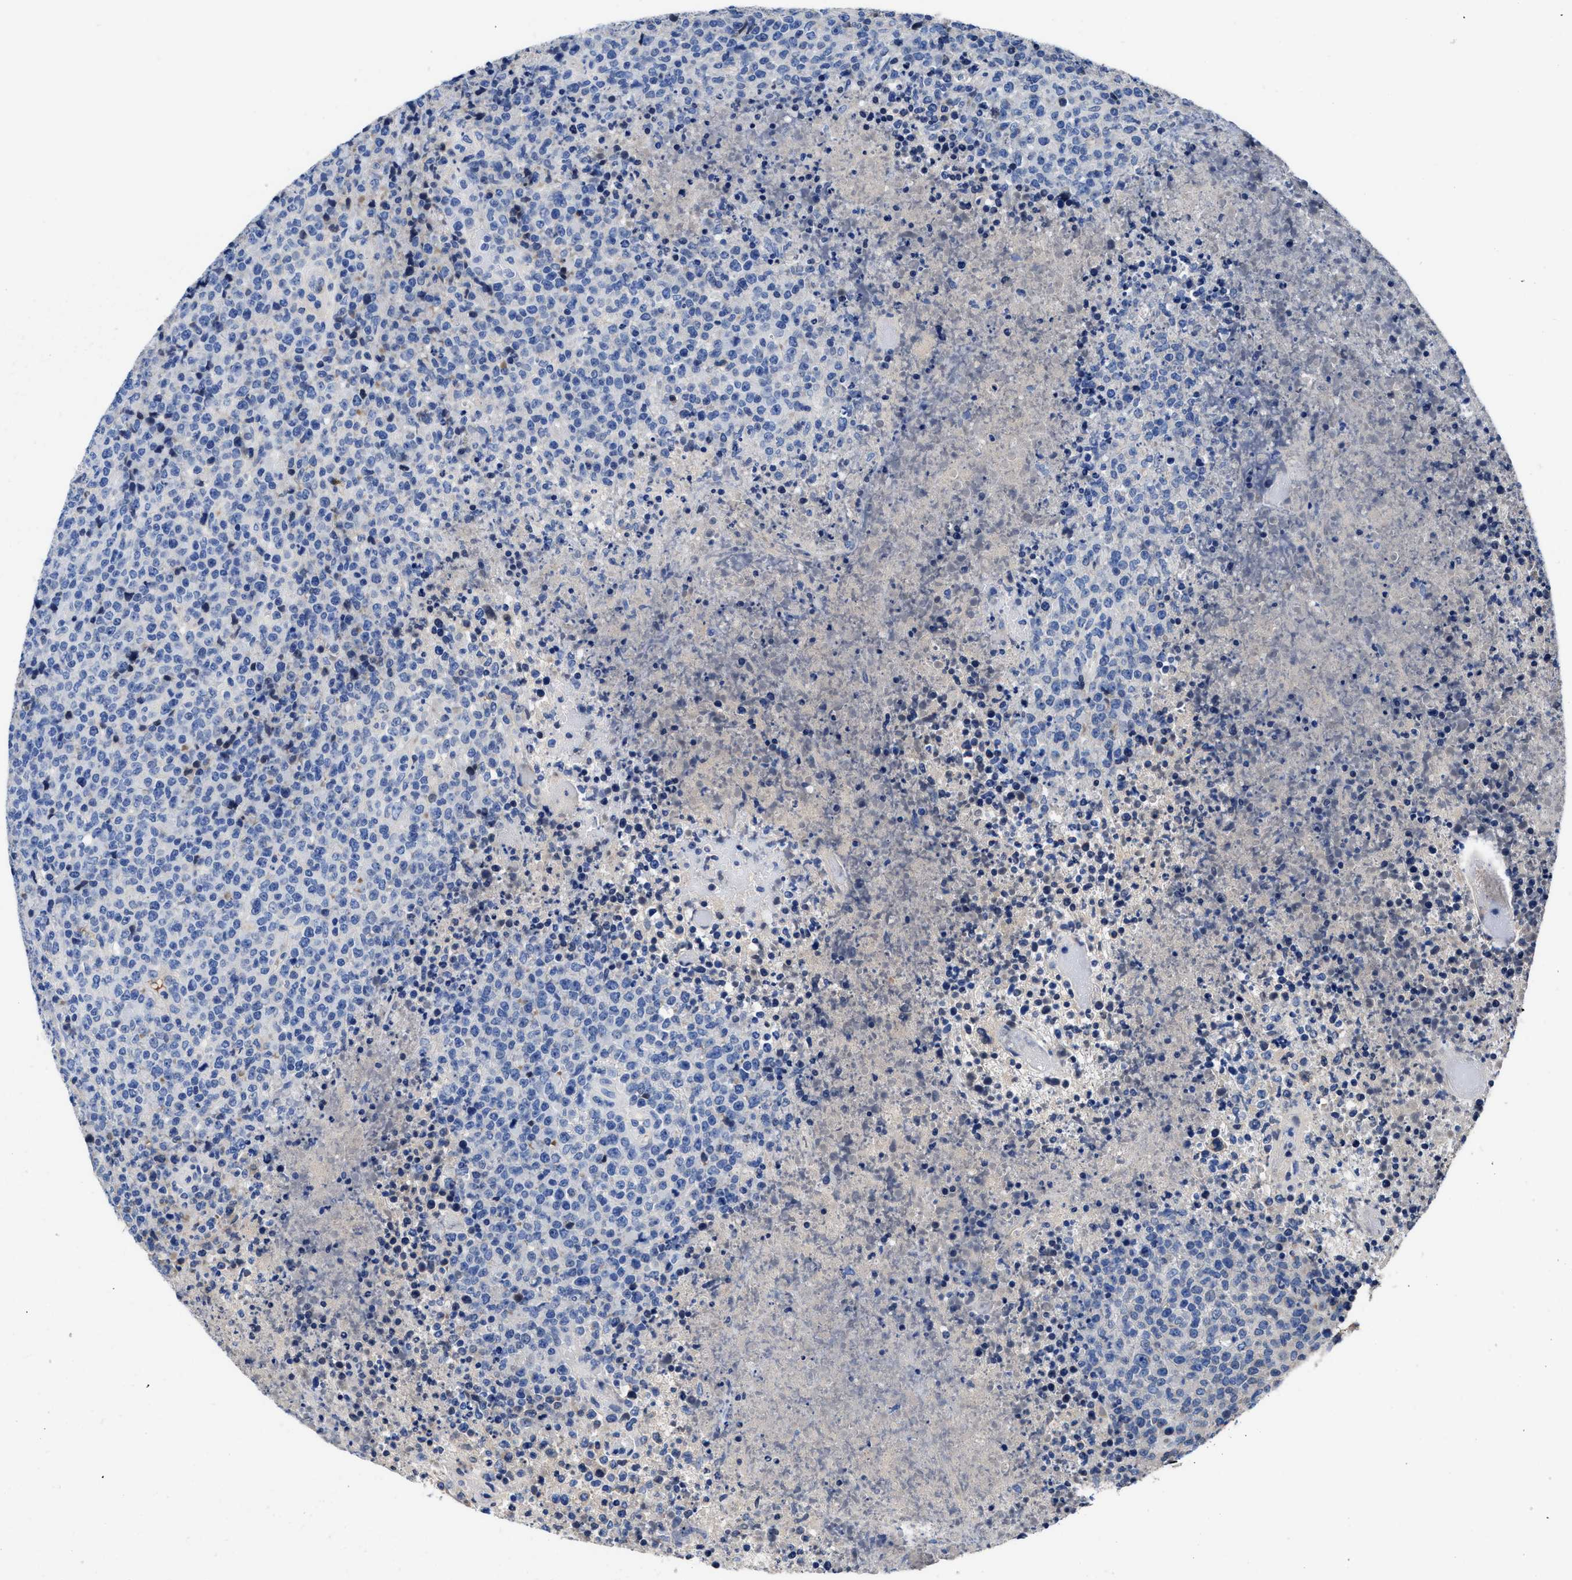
{"staining": {"intensity": "negative", "quantity": "none", "location": "none"}, "tissue": "lymphoma", "cell_type": "Tumor cells", "image_type": "cancer", "snomed": [{"axis": "morphology", "description": "Malignant lymphoma, non-Hodgkin's type, High grade"}, {"axis": "topography", "description": "Lymph node"}], "caption": "Protein analysis of high-grade malignant lymphoma, non-Hodgkin's type reveals no significant staining in tumor cells.", "gene": "HOOK1", "patient": {"sex": "male", "age": 13}}